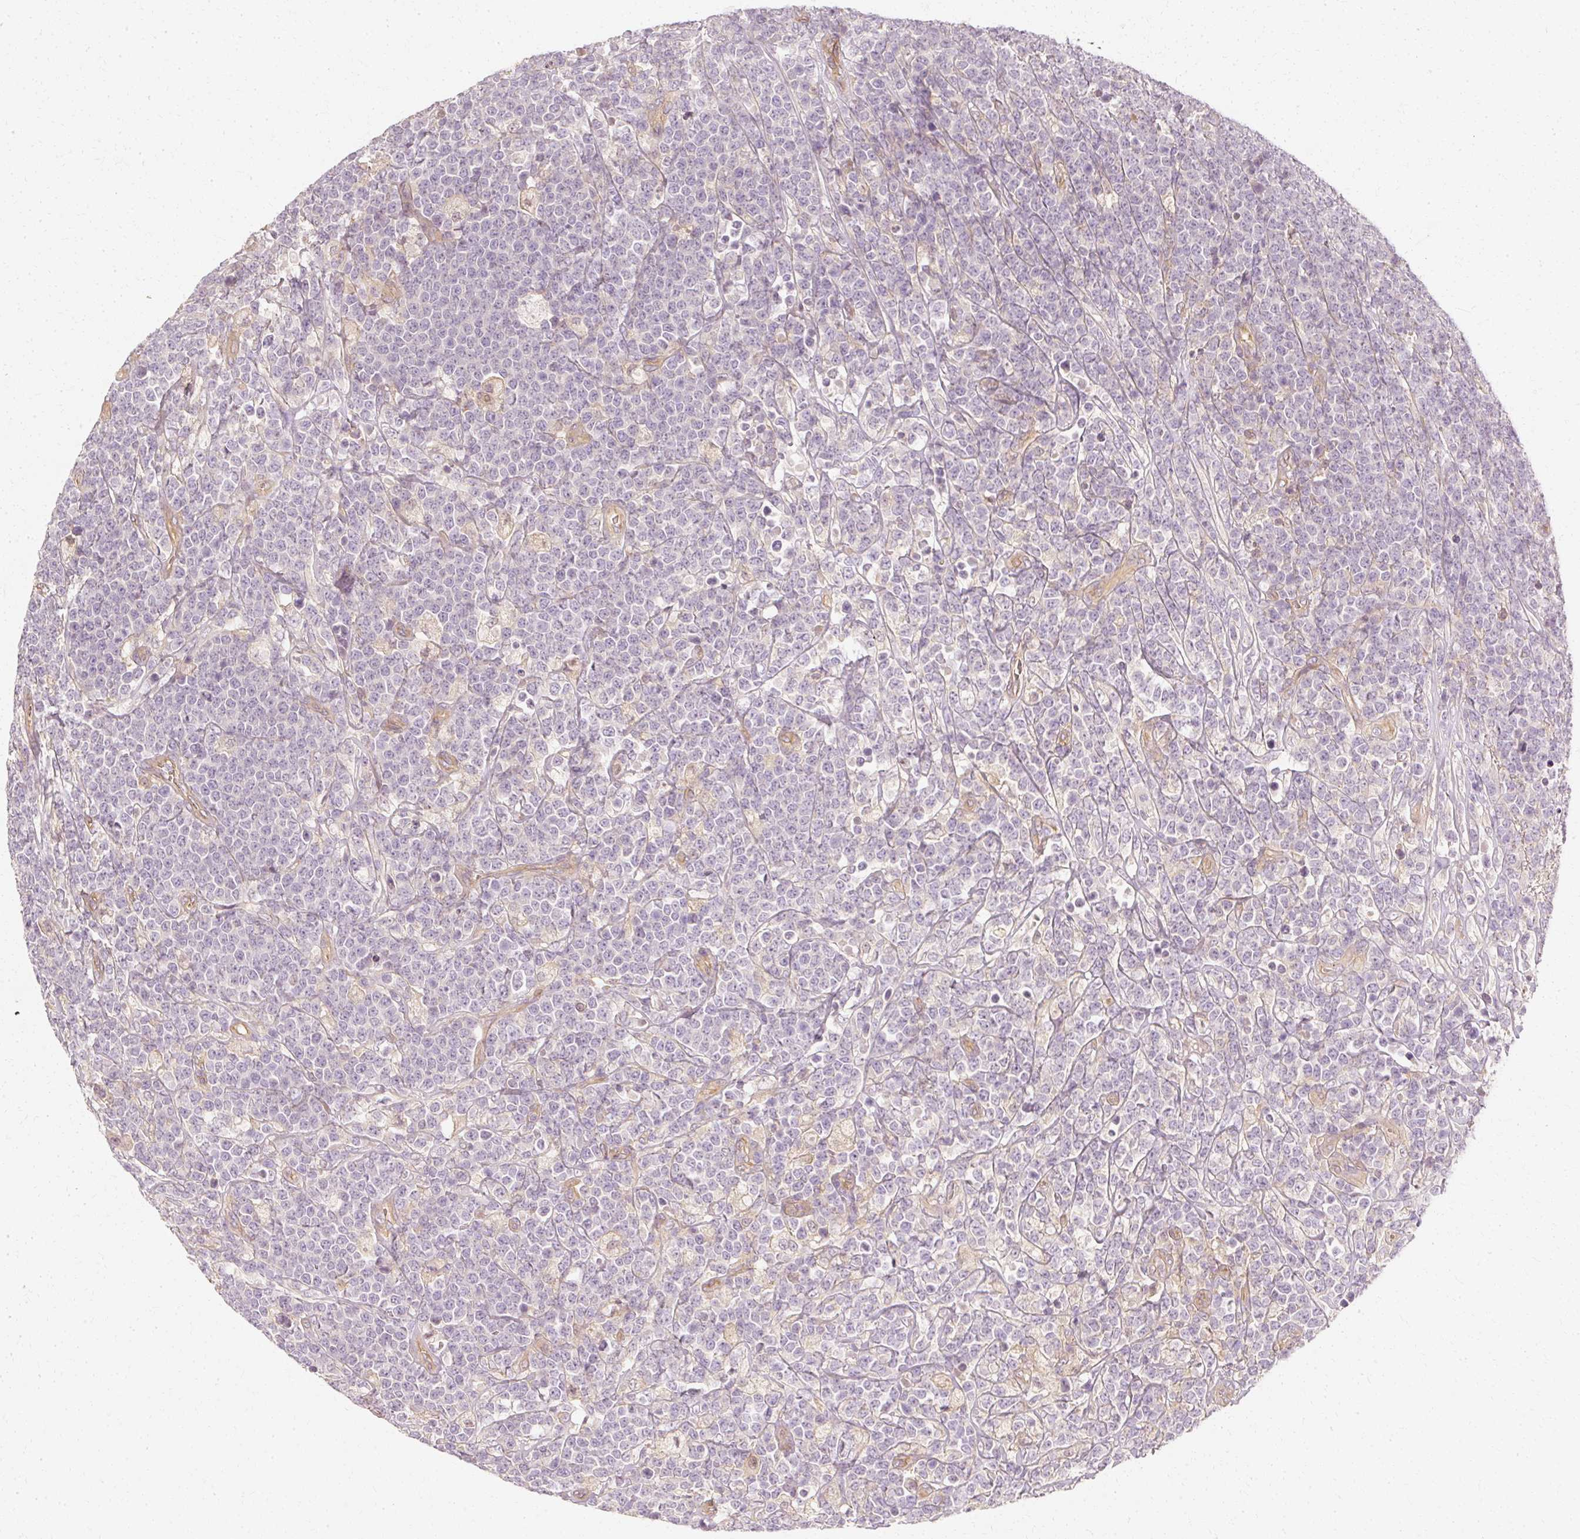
{"staining": {"intensity": "negative", "quantity": "none", "location": "none"}, "tissue": "lymphoma", "cell_type": "Tumor cells", "image_type": "cancer", "snomed": [{"axis": "morphology", "description": "Malignant lymphoma, non-Hodgkin's type, High grade"}, {"axis": "topography", "description": "Small intestine"}], "caption": "Lymphoma was stained to show a protein in brown. There is no significant positivity in tumor cells.", "gene": "GNAQ", "patient": {"sex": "male", "age": 8}}